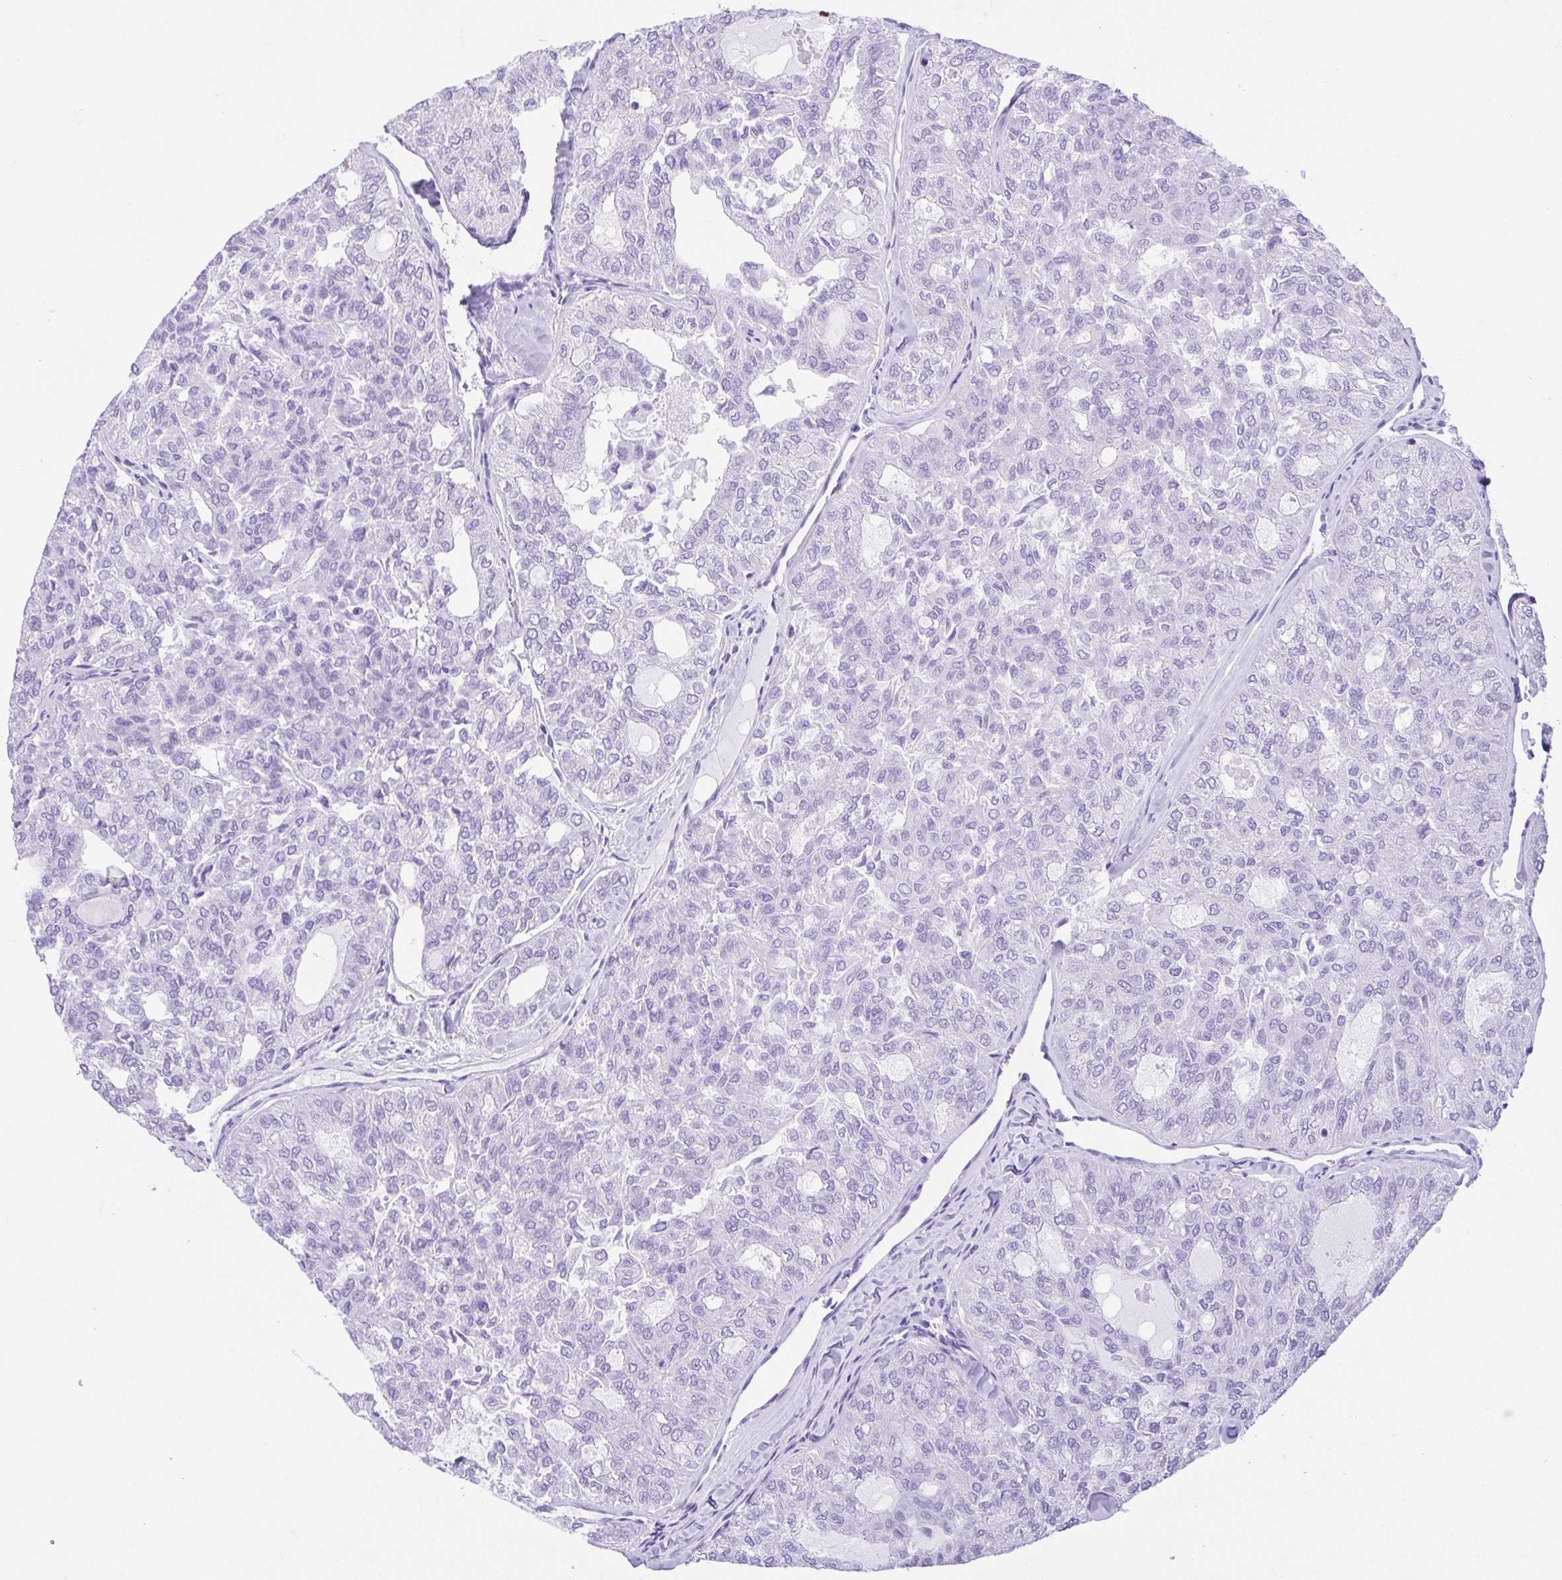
{"staining": {"intensity": "negative", "quantity": "none", "location": "none"}, "tissue": "thyroid cancer", "cell_type": "Tumor cells", "image_type": "cancer", "snomed": [{"axis": "morphology", "description": "Follicular adenoma carcinoma, NOS"}, {"axis": "topography", "description": "Thyroid gland"}], "caption": "Immunohistochemistry micrograph of thyroid follicular adenoma carcinoma stained for a protein (brown), which exhibits no positivity in tumor cells. Brightfield microscopy of IHC stained with DAB (brown) and hematoxylin (blue), captured at high magnification.", "gene": "LUZP4", "patient": {"sex": "male", "age": 75}}